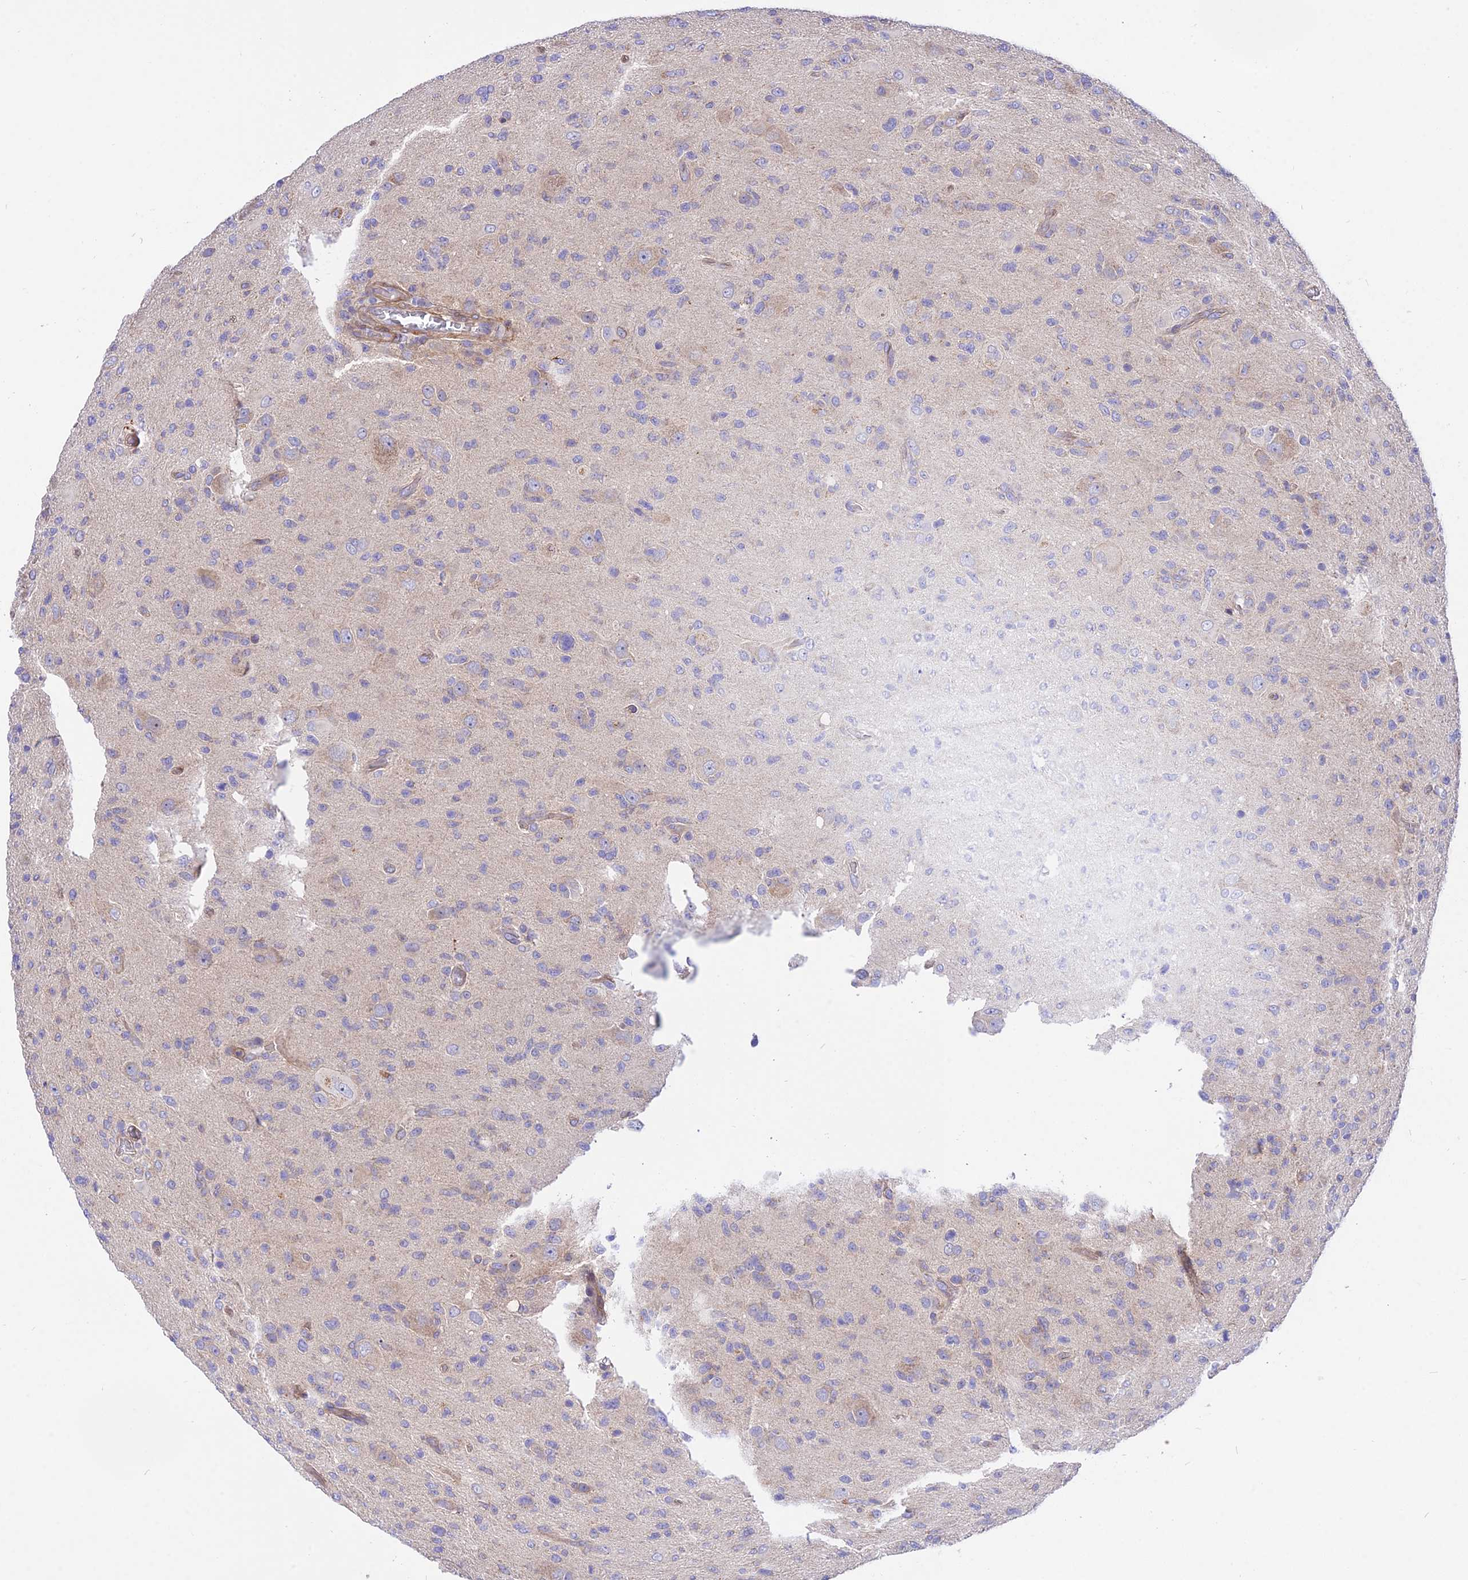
{"staining": {"intensity": "weak", "quantity": "<25%", "location": "cytoplasmic/membranous"}, "tissue": "glioma", "cell_type": "Tumor cells", "image_type": "cancer", "snomed": [{"axis": "morphology", "description": "Glioma, malignant, High grade"}, {"axis": "topography", "description": "Brain"}], "caption": "Glioma was stained to show a protein in brown. There is no significant staining in tumor cells.", "gene": "TRIM43B", "patient": {"sex": "female", "age": 57}}